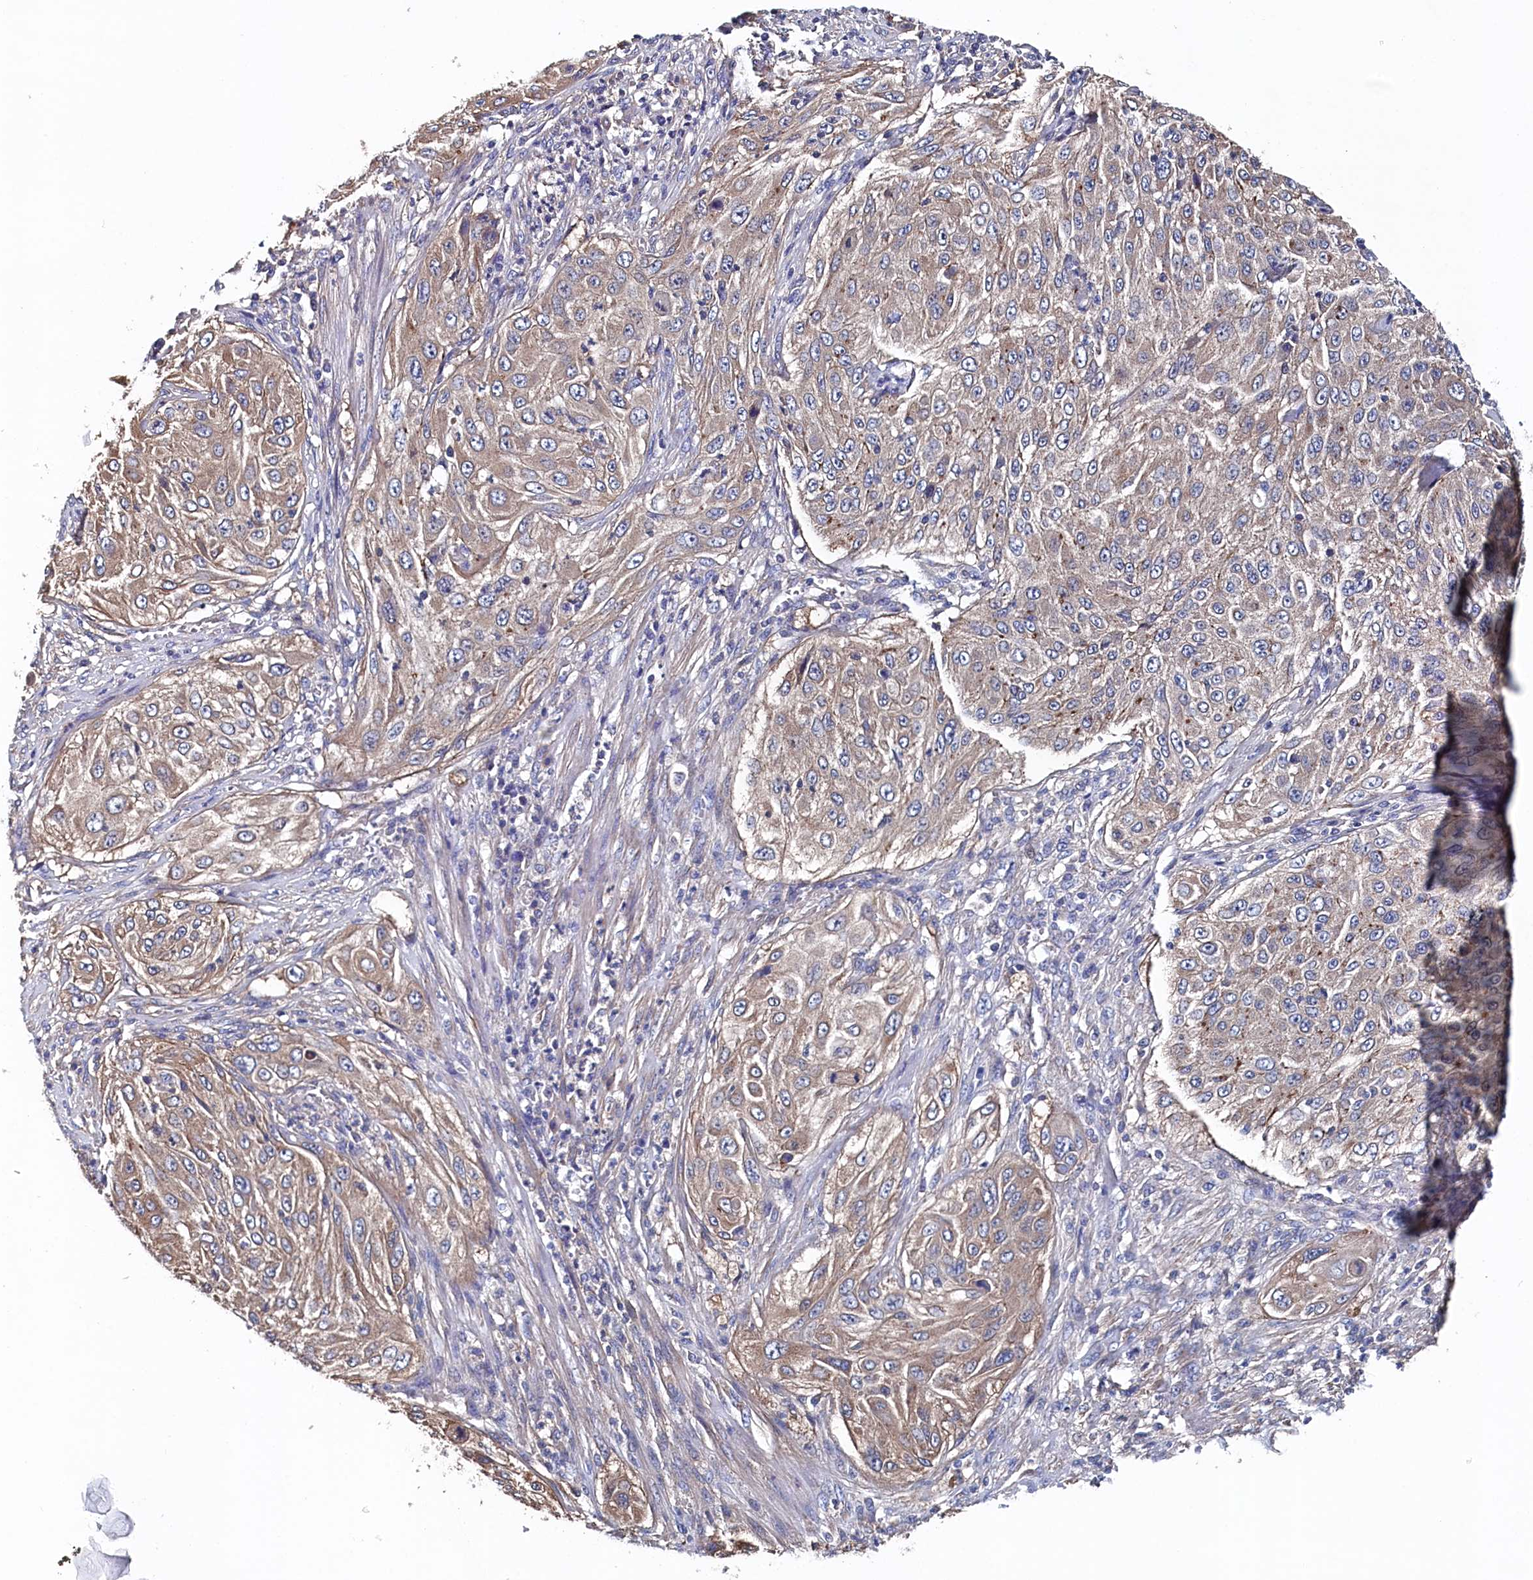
{"staining": {"intensity": "weak", "quantity": ">75%", "location": "cytoplasmic/membranous"}, "tissue": "cervical cancer", "cell_type": "Tumor cells", "image_type": "cancer", "snomed": [{"axis": "morphology", "description": "Squamous cell carcinoma, NOS"}, {"axis": "topography", "description": "Cervix"}], "caption": "Weak cytoplasmic/membranous staining for a protein is present in about >75% of tumor cells of cervical cancer (squamous cell carcinoma) using immunohistochemistry (IHC).", "gene": "BHMT", "patient": {"sex": "female", "age": 42}}